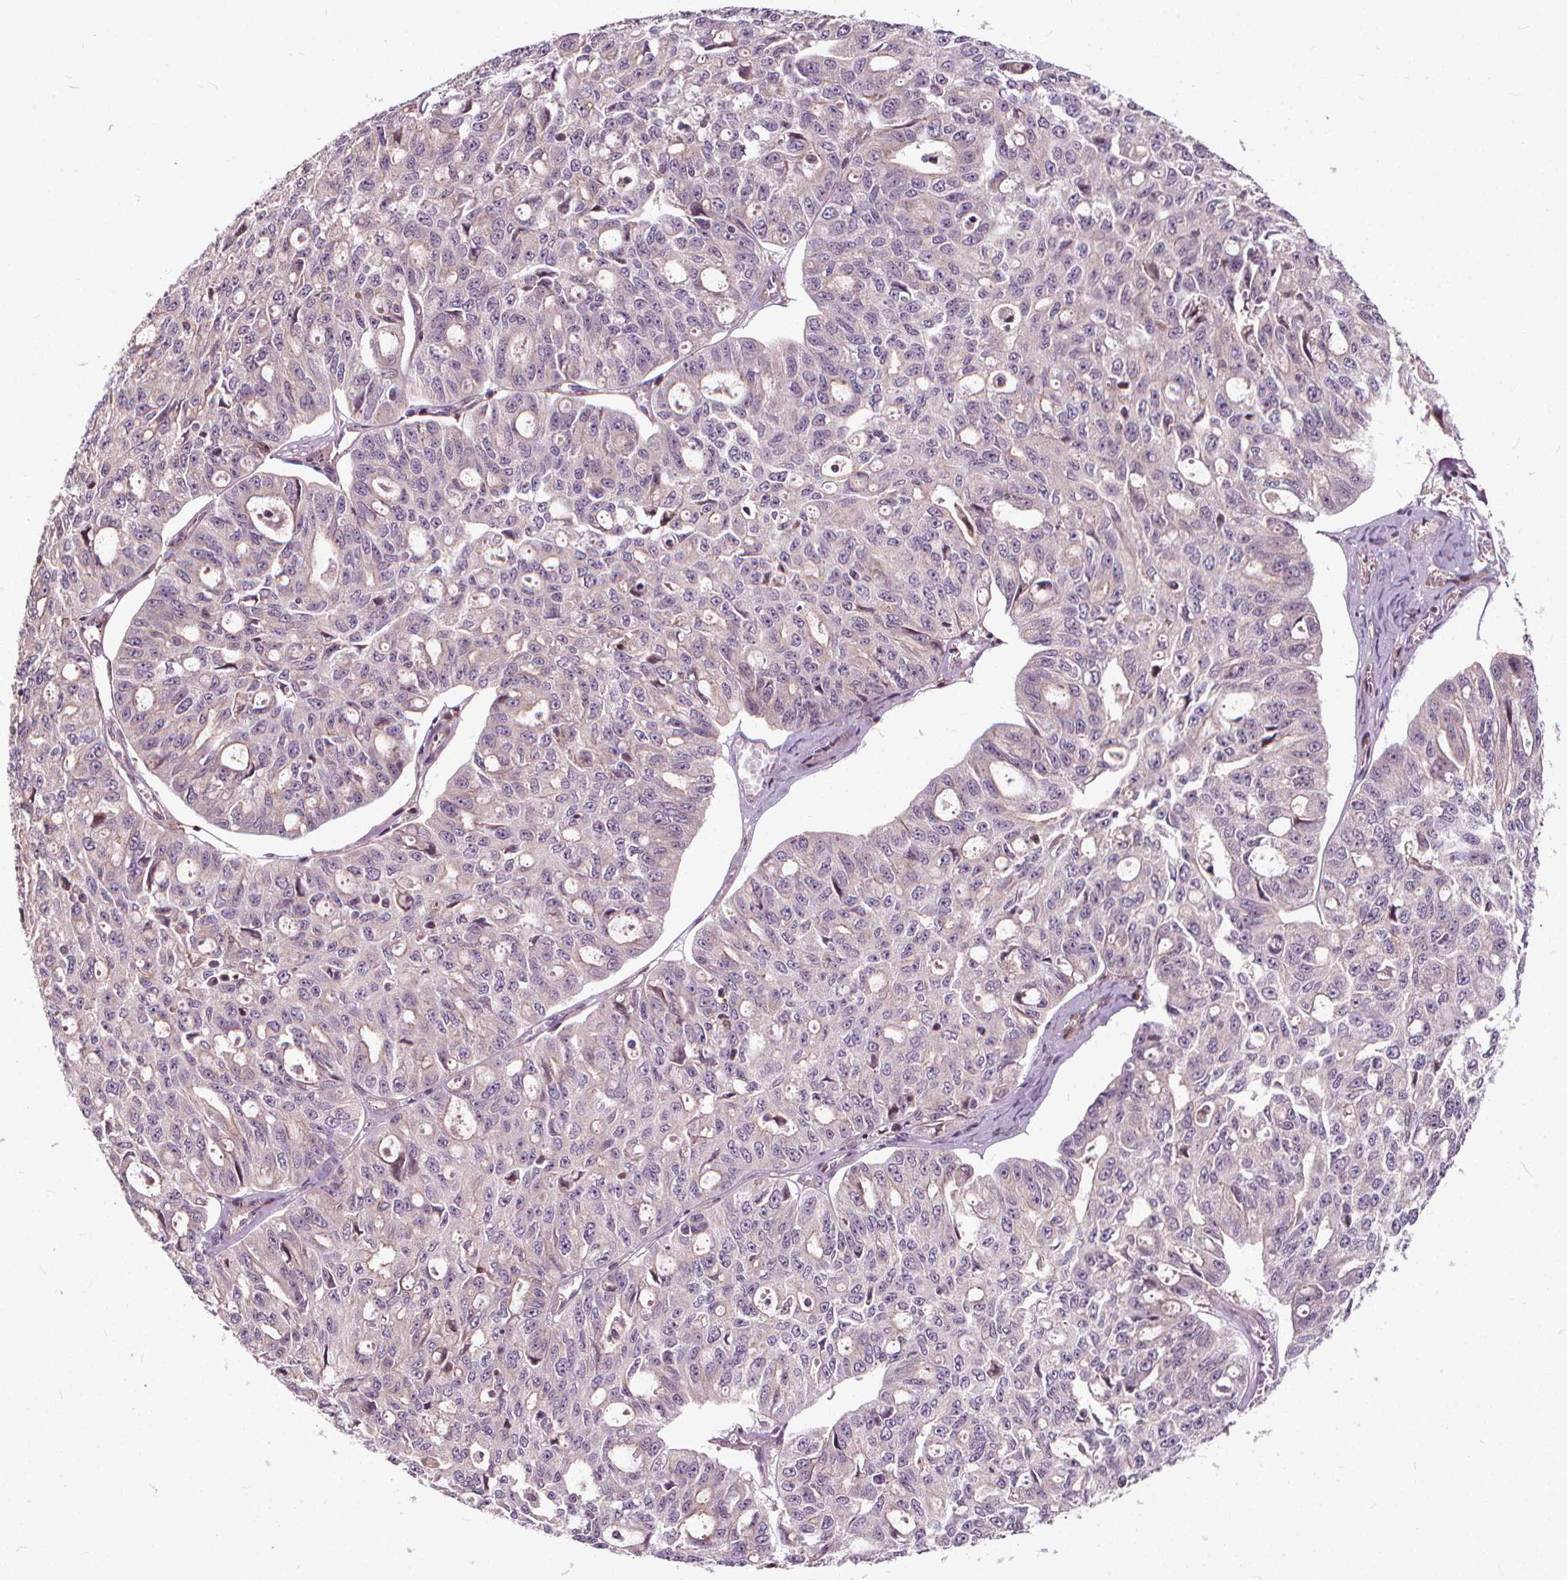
{"staining": {"intensity": "negative", "quantity": "none", "location": "none"}, "tissue": "ovarian cancer", "cell_type": "Tumor cells", "image_type": "cancer", "snomed": [{"axis": "morphology", "description": "Carcinoma, endometroid"}, {"axis": "topography", "description": "Ovary"}], "caption": "Ovarian cancer (endometroid carcinoma) was stained to show a protein in brown. There is no significant positivity in tumor cells. The staining is performed using DAB brown chromogen with nuclei counter-stained in using hematoxylin.", "gene": "INPP5E", "patient": {"sex": "female", "age": 65}}